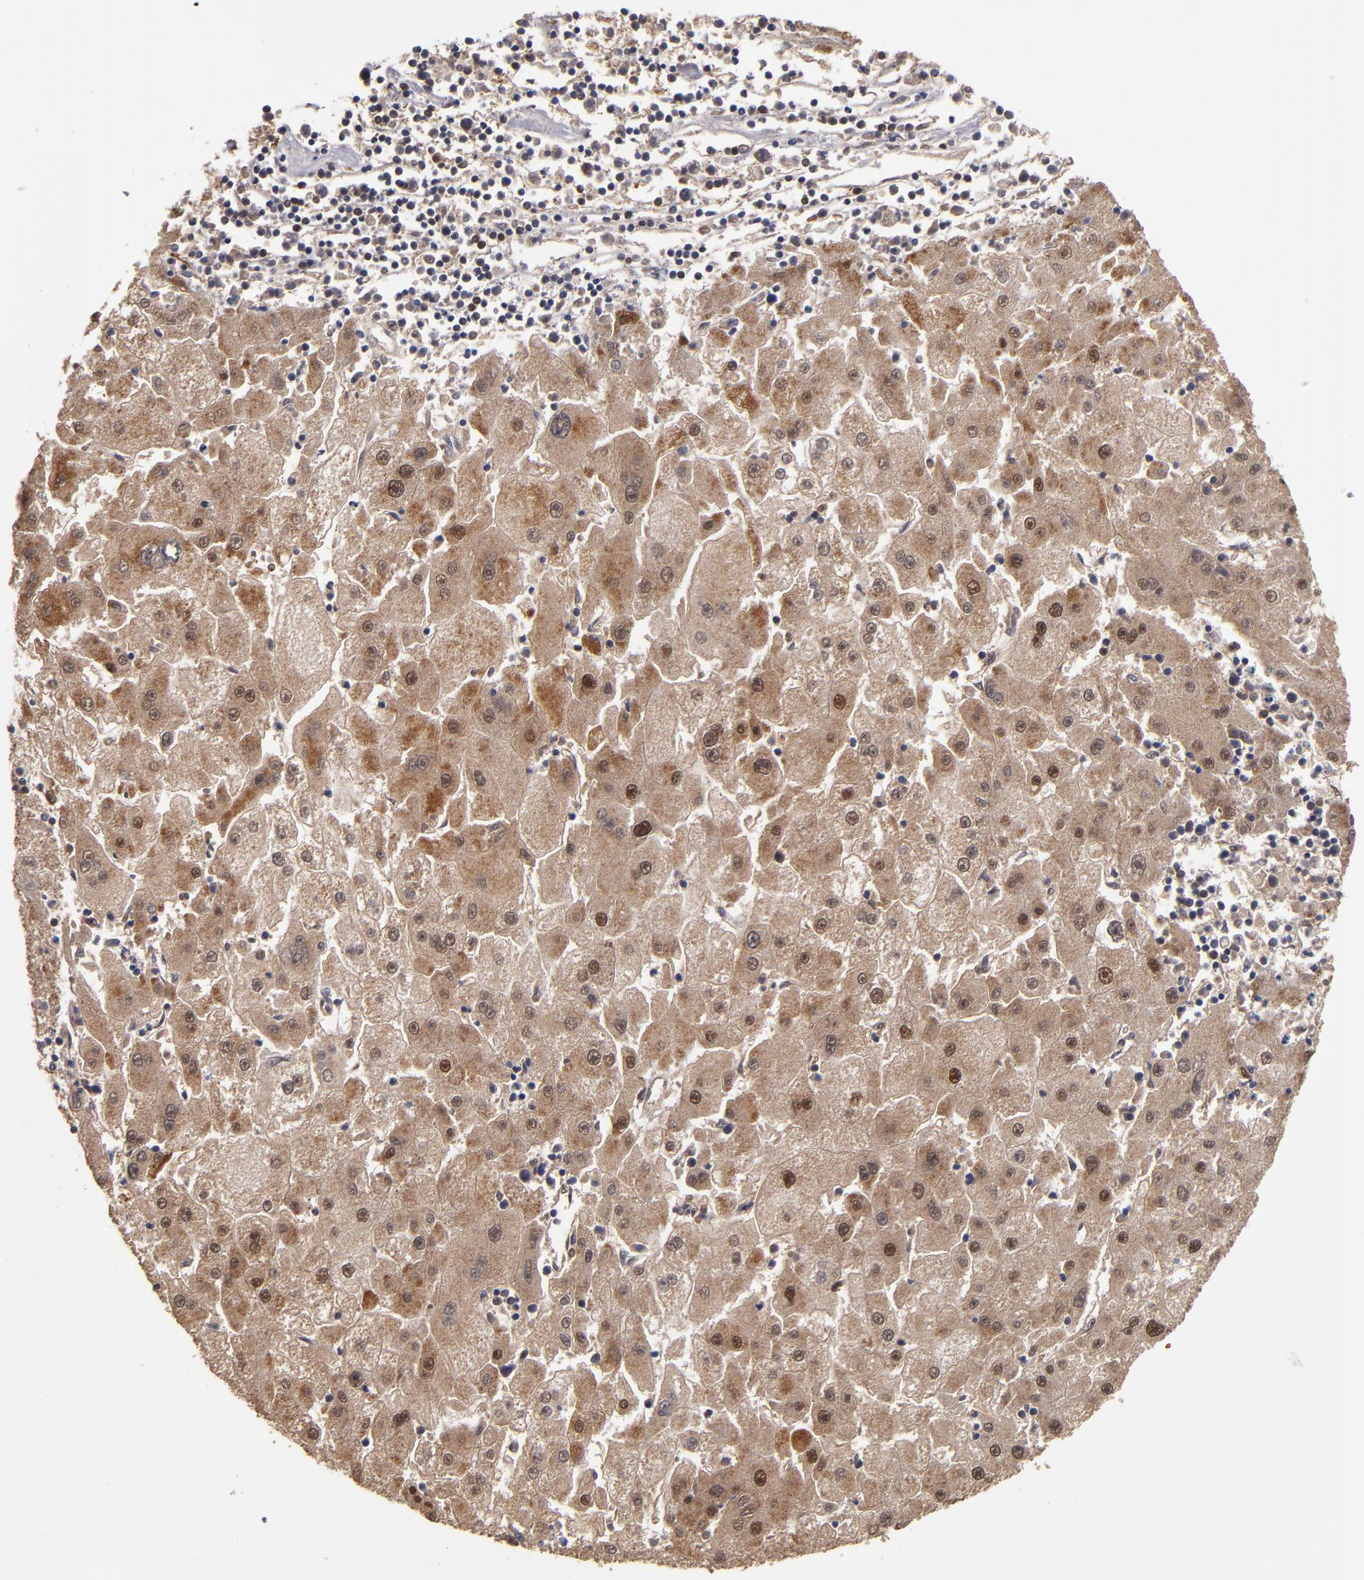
{"staining": {"intensity": "moderate", "quantity": ">75%", "location": "cytoplasmic/membranous"}, "tissue": "liver cancer", "cell_type": "Tumor cells", "image_type": "cancer", "snomed": [{"axis": "morphology", "description": "Carcinoma, Hepatocellular, NOS"}, {"axis": "topography", "description": "Liver"}], "caption": "DAB (3,3'-diaminobenzidine) immunohistochemical staining of human liver cancer demonstrates moderate cytoplasmic/membranous protein positivity in approximately >75% of tumor cells.", "gene": "CUL5", "patient": {"sex": "male", "age": 72}}